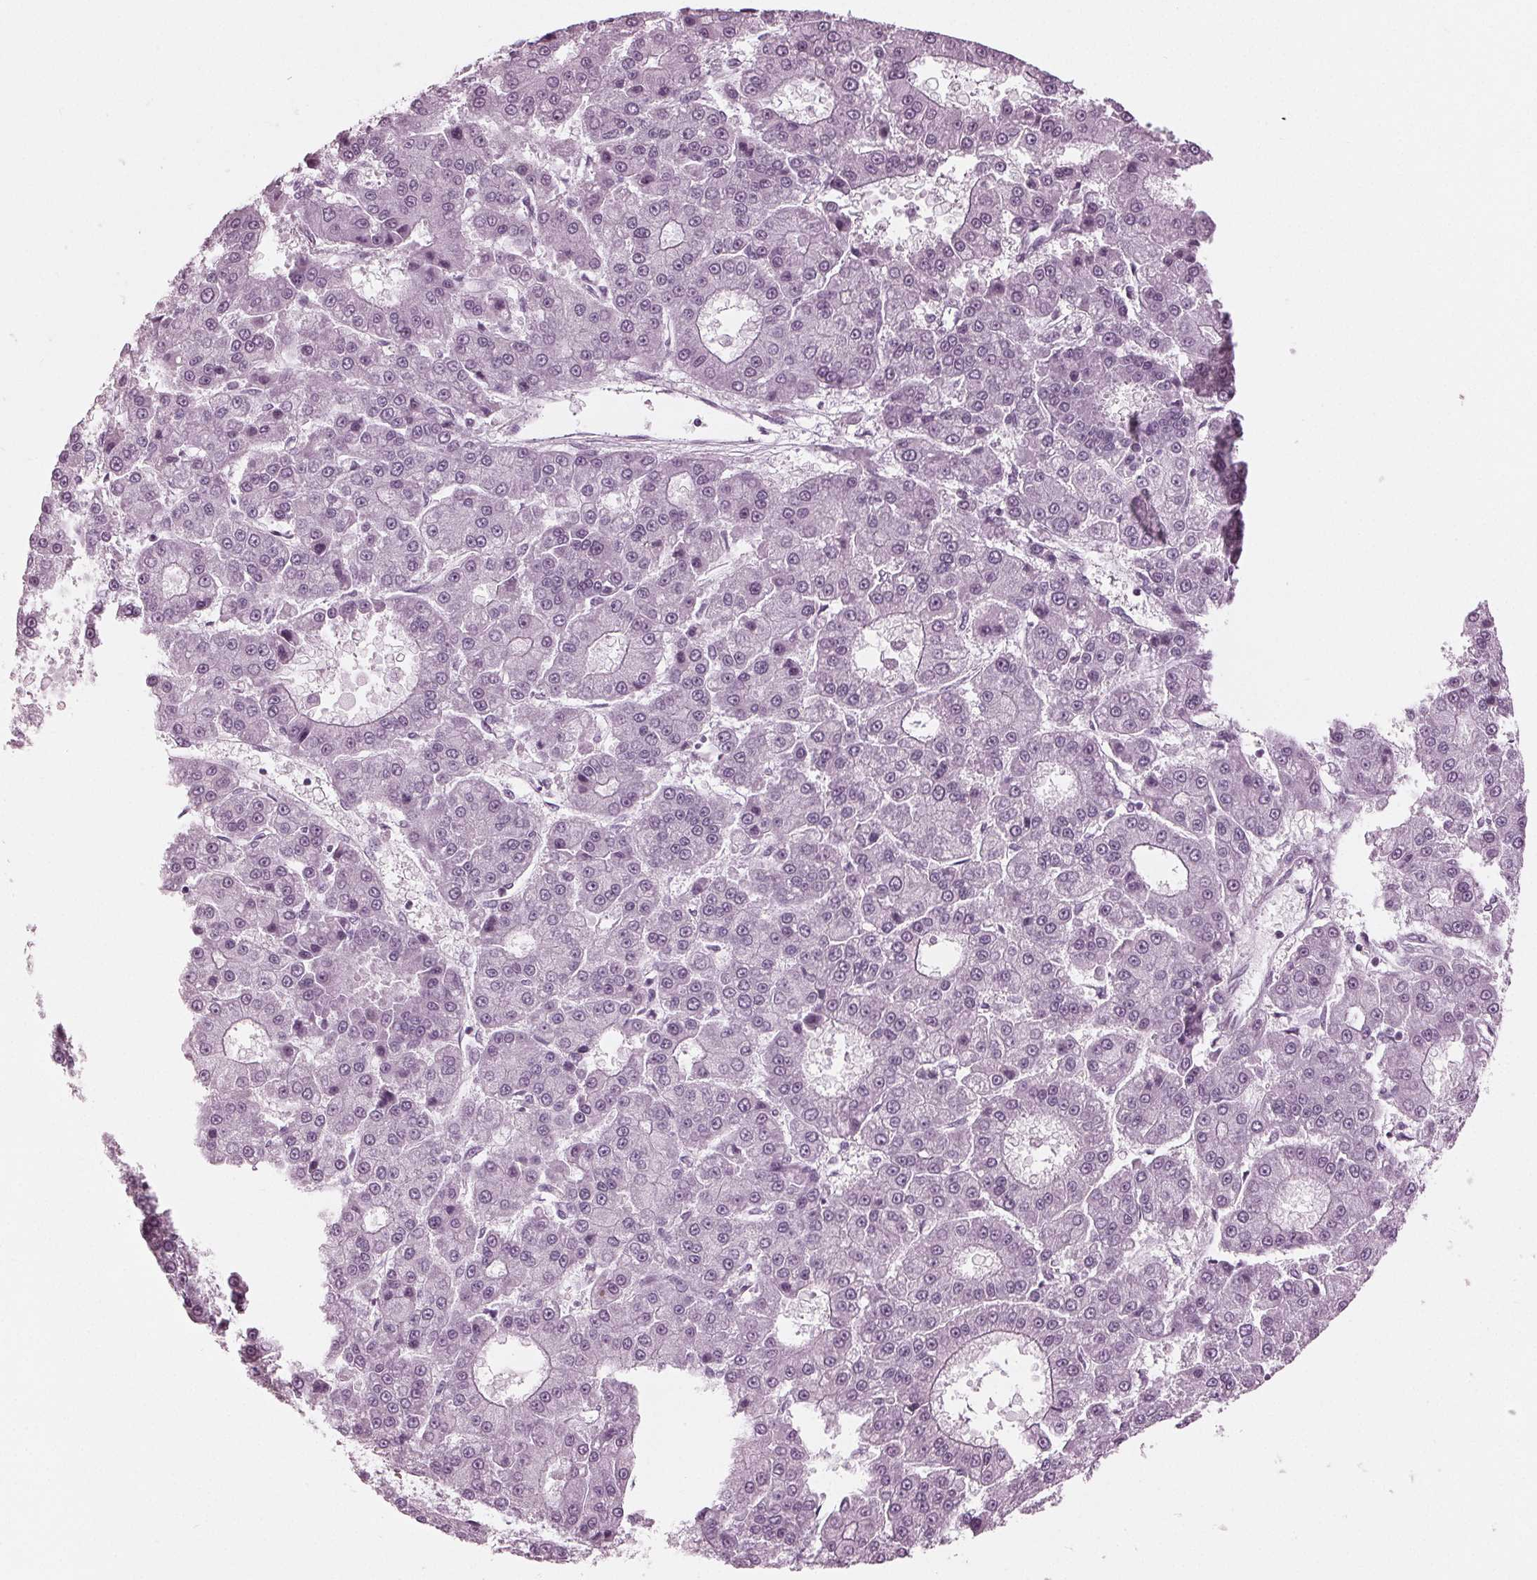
{"staining": {"intensity": "negative", "quantity": "none", "location": "none"}, "tissue": "liver cancer", "cell_type": "Tumor cells", "image_type": "cancer", "snomed": [{"axis": "morphology", "description": "Carcinoma, Hepatocellular, NOS"}, {"axis": "topography", "description": "Liver"}], "caption": "Image shows no significant protein expression in tumor cells of liver hepatocellular carcinoma. (DAB immunohistochemistry (IHC) with hematoxylin counter stain).", "gene": "KRT28", "patient": {"sex": "male", "age": 70}}